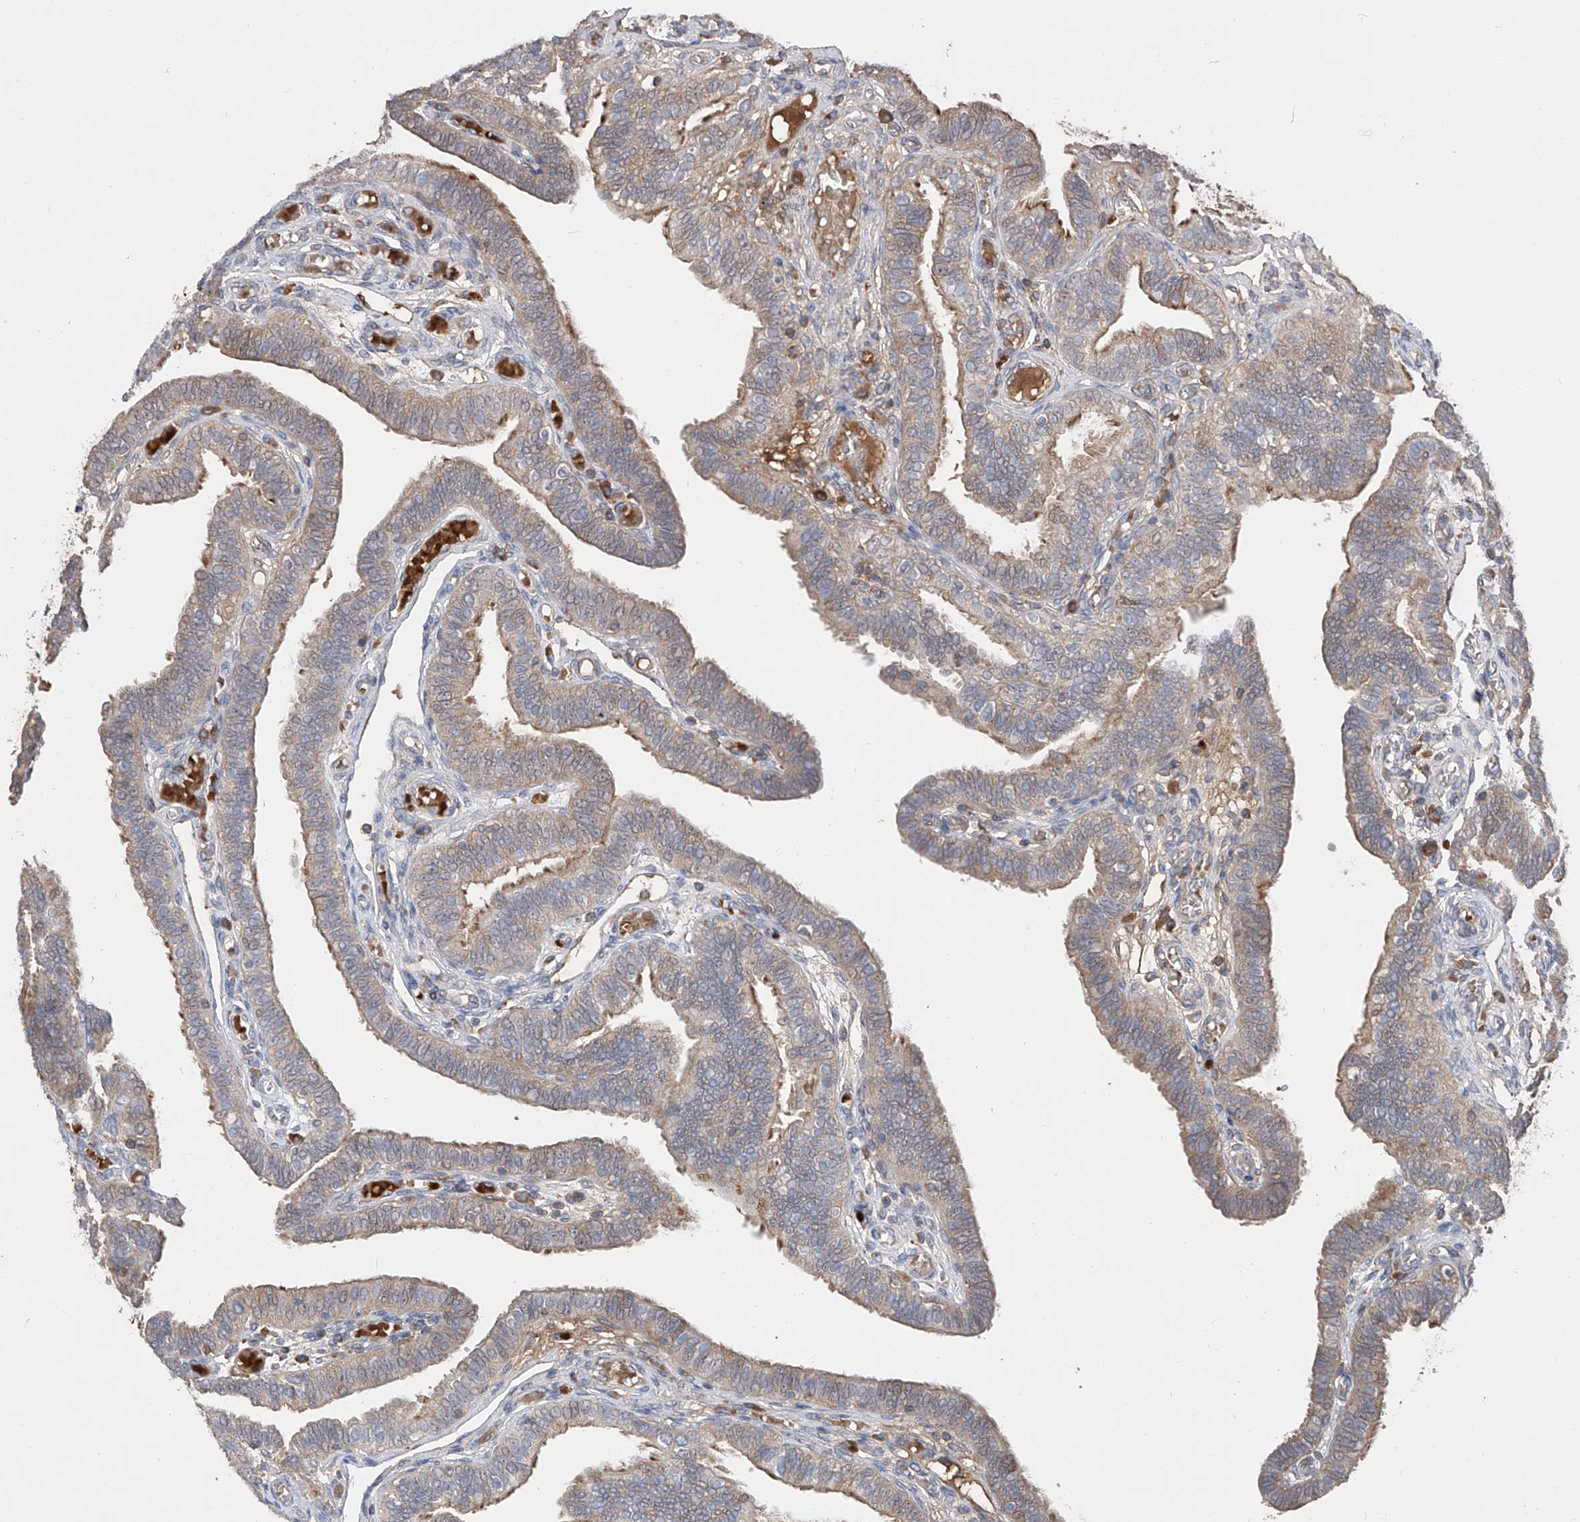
{"staining": {"intensity": "moderate", "quantity": "25%-75%", "location": "cytoplasmic/membranous"}, "tissue": "fallopian tube", "cell_type": "Glandular cells", "image_type": "normal", "snomed": [{"axis": "morphology", "description": "Normal tissue, NOS"}, {"axis": "topography", "description": "Fallopian tube"}], "caption": "A micrograph showing moderate cytoplasmic/membranous staining in about 25%-75% of glandular cells in benign fallopian tube, as visualized by brown immunohistochemical staining.", "gene": "EDN1", "patient": {"sex": "female", "age": 39}}